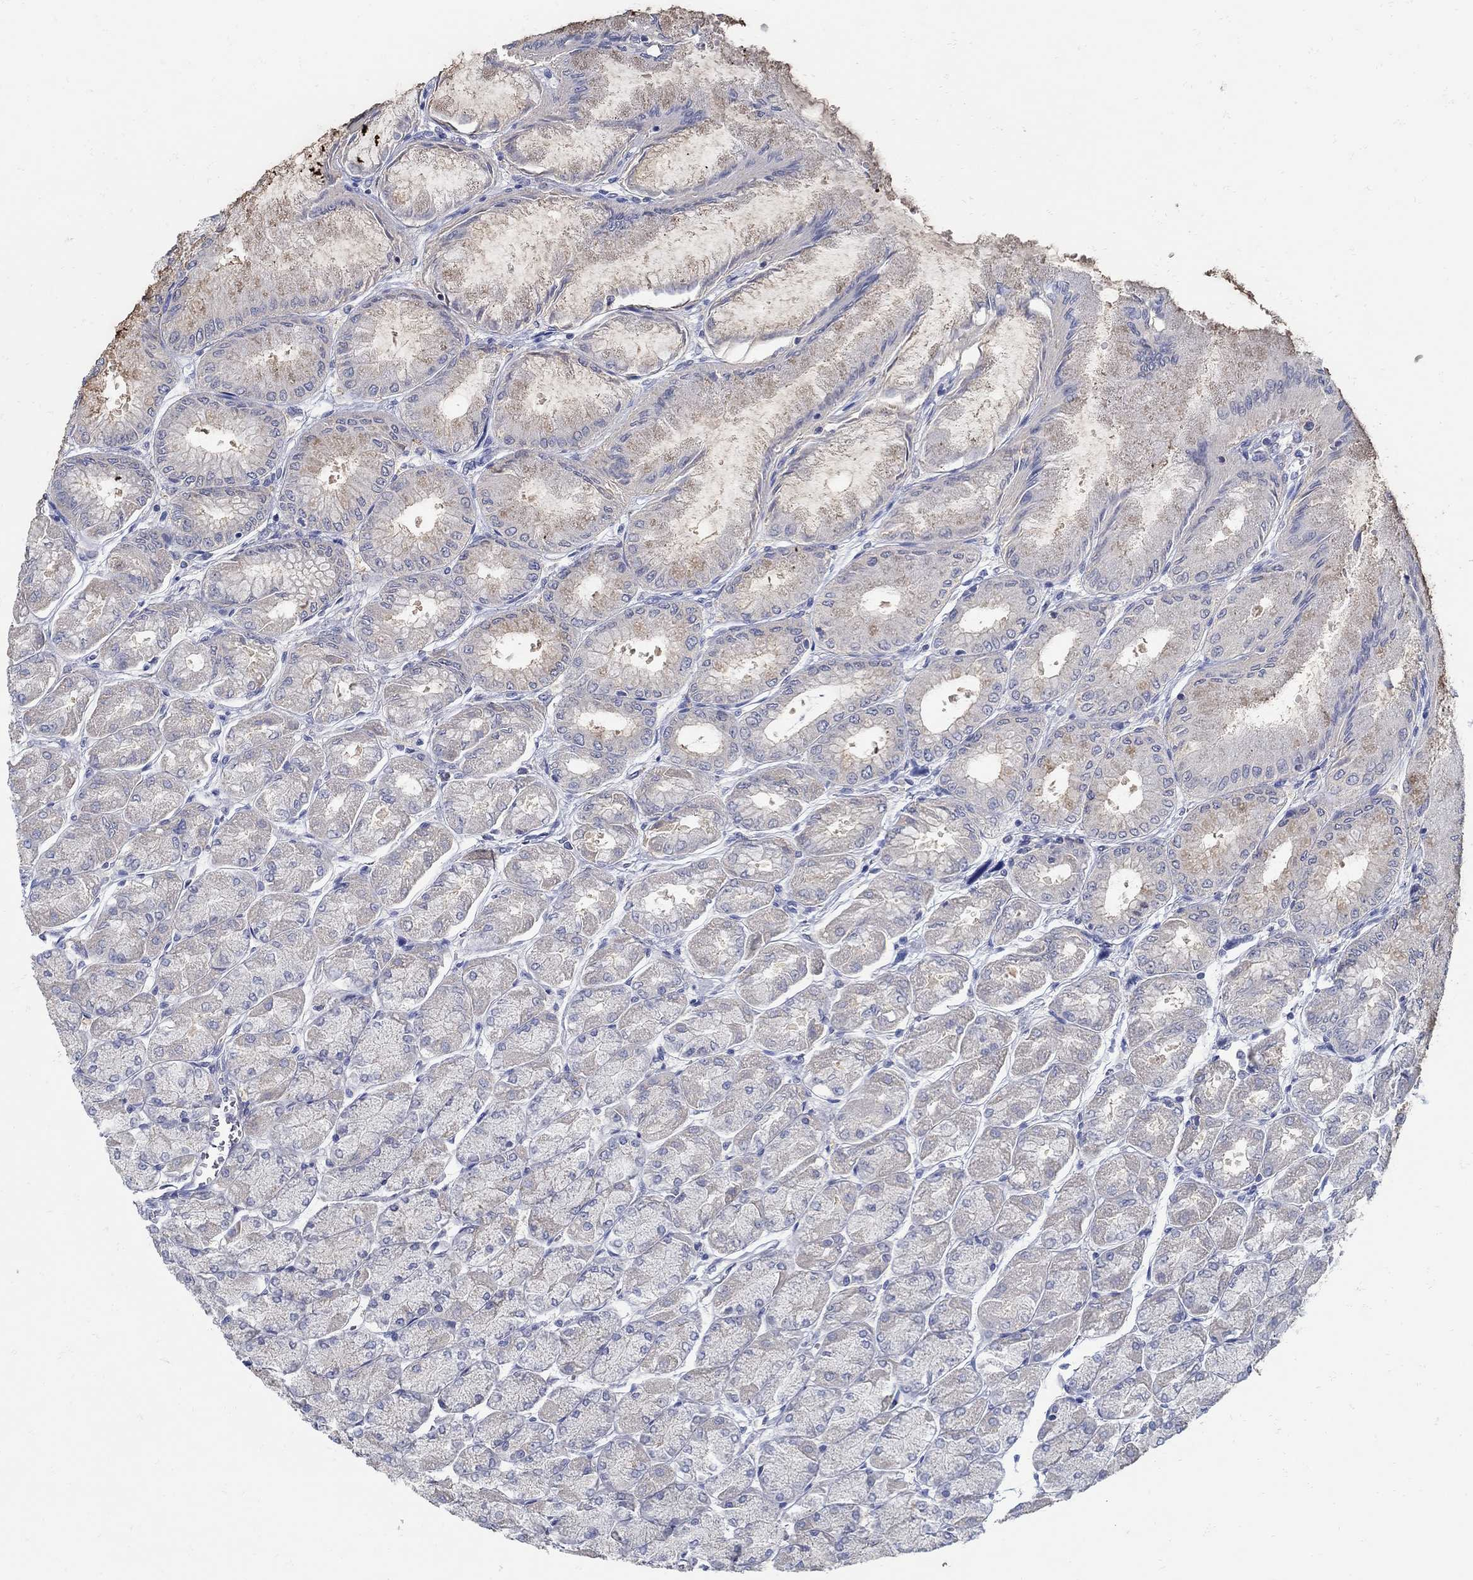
{"staining": {"intensity": "moderate", "quantity": "<25%", "location": "cytoplasmic/membranous"}, "tissue": "stomach", "cell_type": "Glandular cells", "image_type": "normal", "snomed": [{"axis": "morphology", "description": "Normal tissue, NOS"}, {"axis": "topography", "description": "Stomach, upper"}], "caption": "Immunohistochemistry (IHC) histopathology image of benign stomach stained for a protein (brown), which demonstrates low levels of moderate cytoplasmic/membranous positivity in approximately <25% of glandular cells.", "gene": "ZFAND4", "patient": {"sex": "male", "age": 60}}